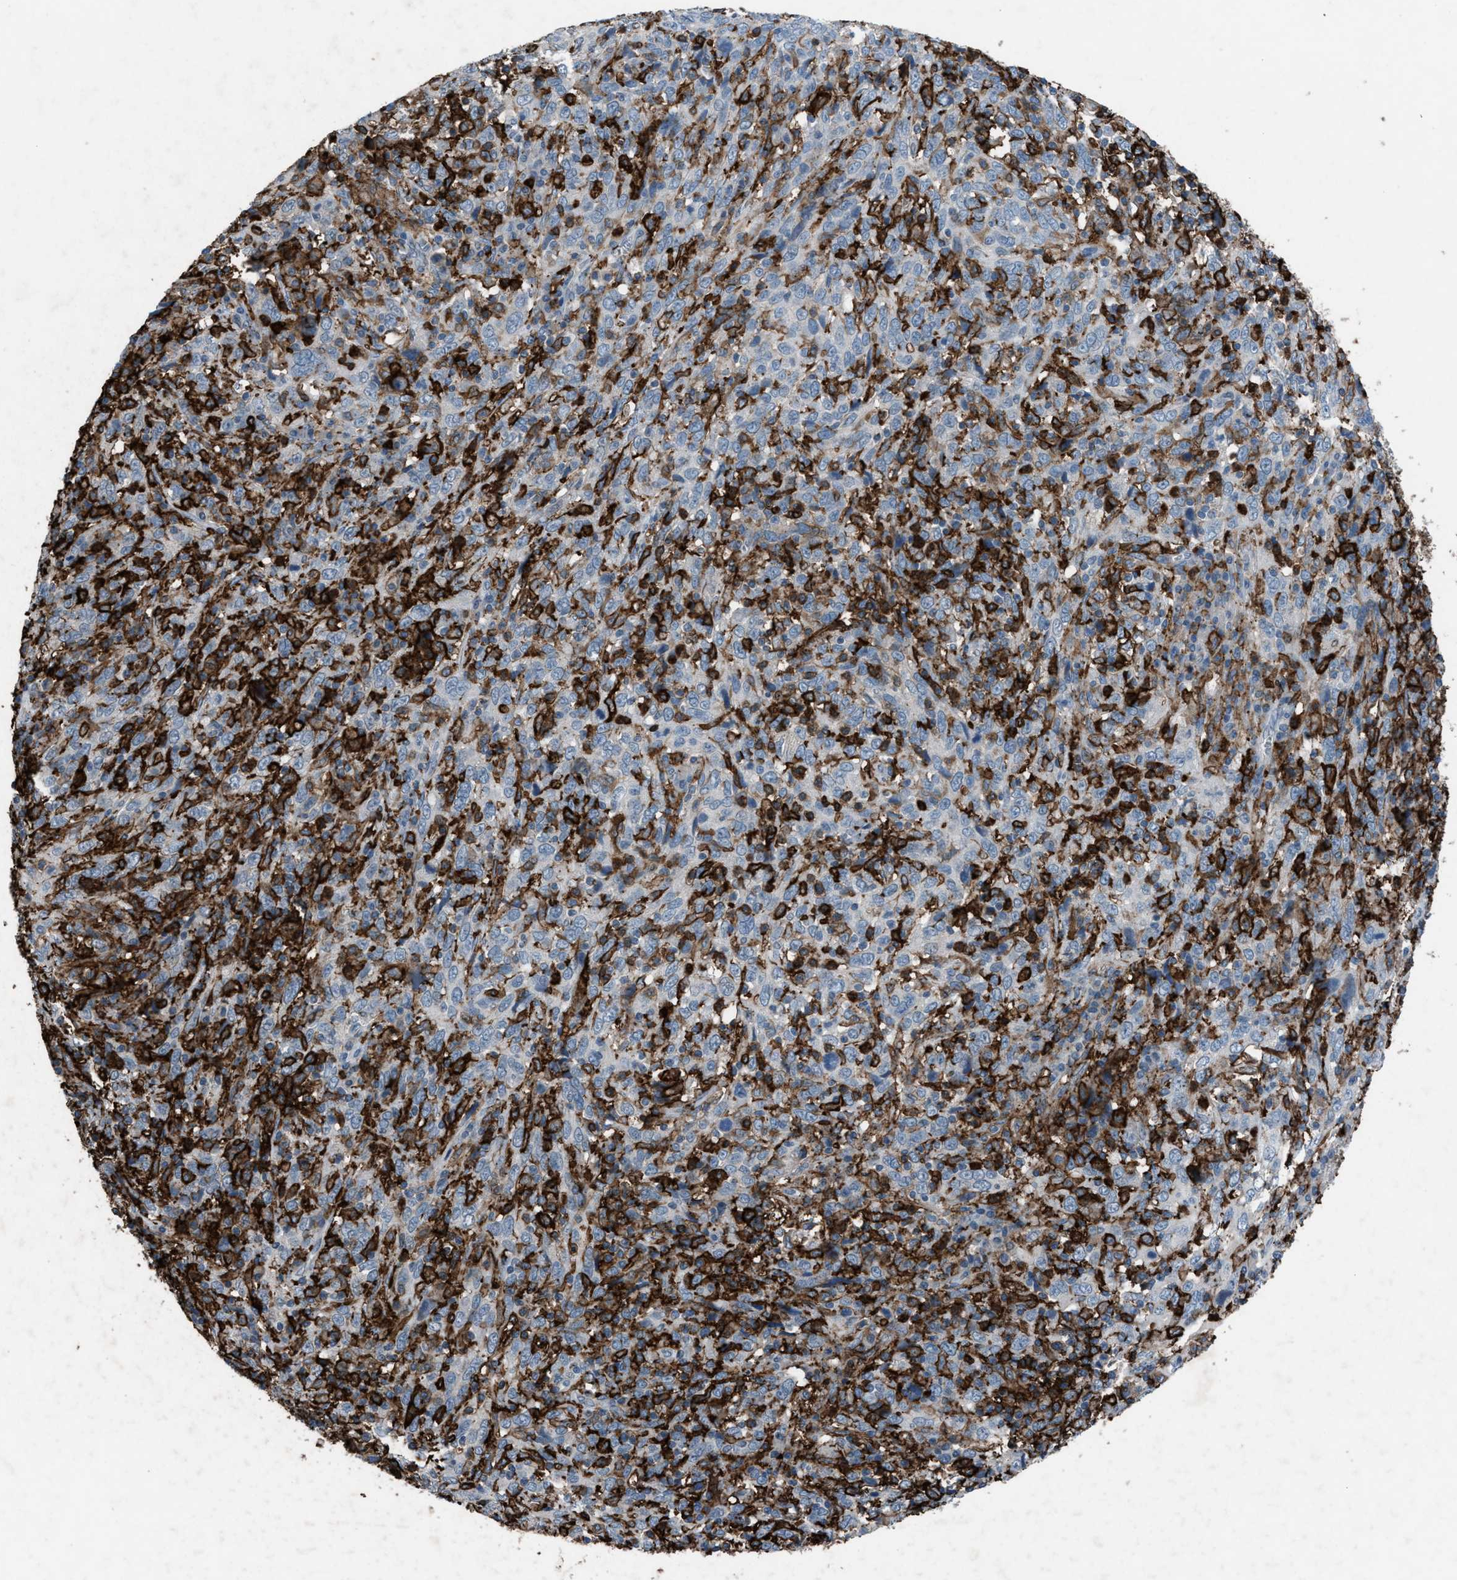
{"staining": {"intensity": "negative", "quantity": "none", "location": "none"}, "tissue": "cervical cancer", "cell_type": "Tumor cells", "image_type": "cancer", "snomed": [{"axis": "morphology", "description": "Squamous cell carcinoma, NOS"}, {"axis": "topography", "description": "Cervix"}], "caption": "Immunohistochemical staining of cervical cancer (squamous cell carcinoma) reveals no significant expression in tumor cells. Brightfield microscopy of IHC stained with DAB (brown) and hematoxylin (blue), captured at high magnification.", "gene": "FCER1G", "patient": {"sex": "female", "age": 46}}